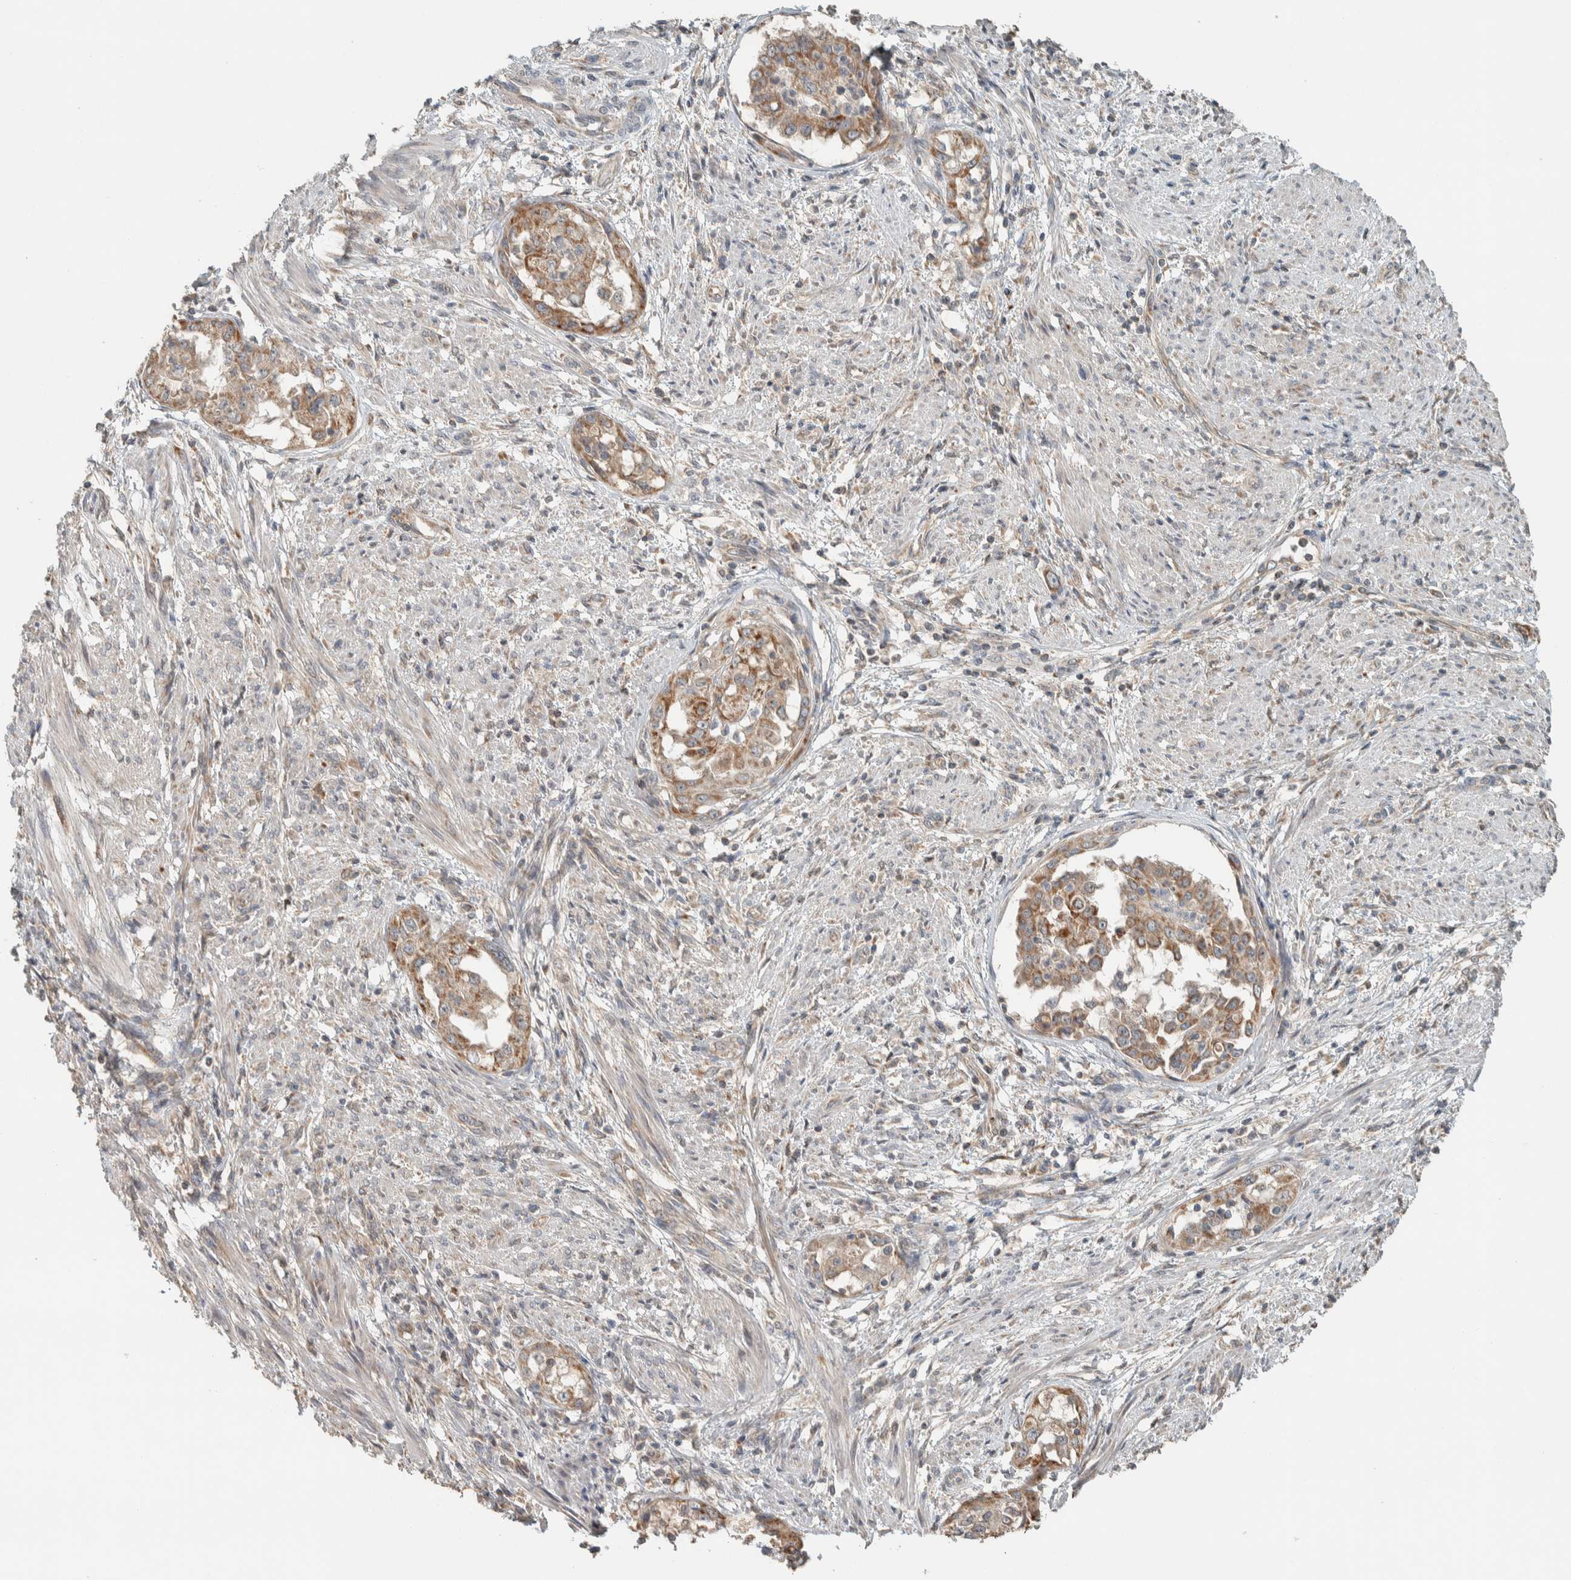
{"staining": {"intensity": "moderate", "quantity": ">75%", "location": "cytoplasmic/membranous"}, "tissue": "endometrial cancer", "cell_type": "Tumor cells", "image_type": "cancer", "snomed": [{"axis": "morphology", "description": "Adenocarcinoma, NOS"}, {"axis": "topography", "description": "Endometrium"}], "caption": "Immunohistochemistry (IHC) (DAB (3,3'-diaminobenzidine)) staining of human endometrial cancer displays moderate cytoplasmic/membranous protein staining in approximately >75% of tumor cells. (DAB IHC with brightfield microscopy, high magnification).", "gene": "NBR1", "patient": {"sex": "female", "age": 85}}